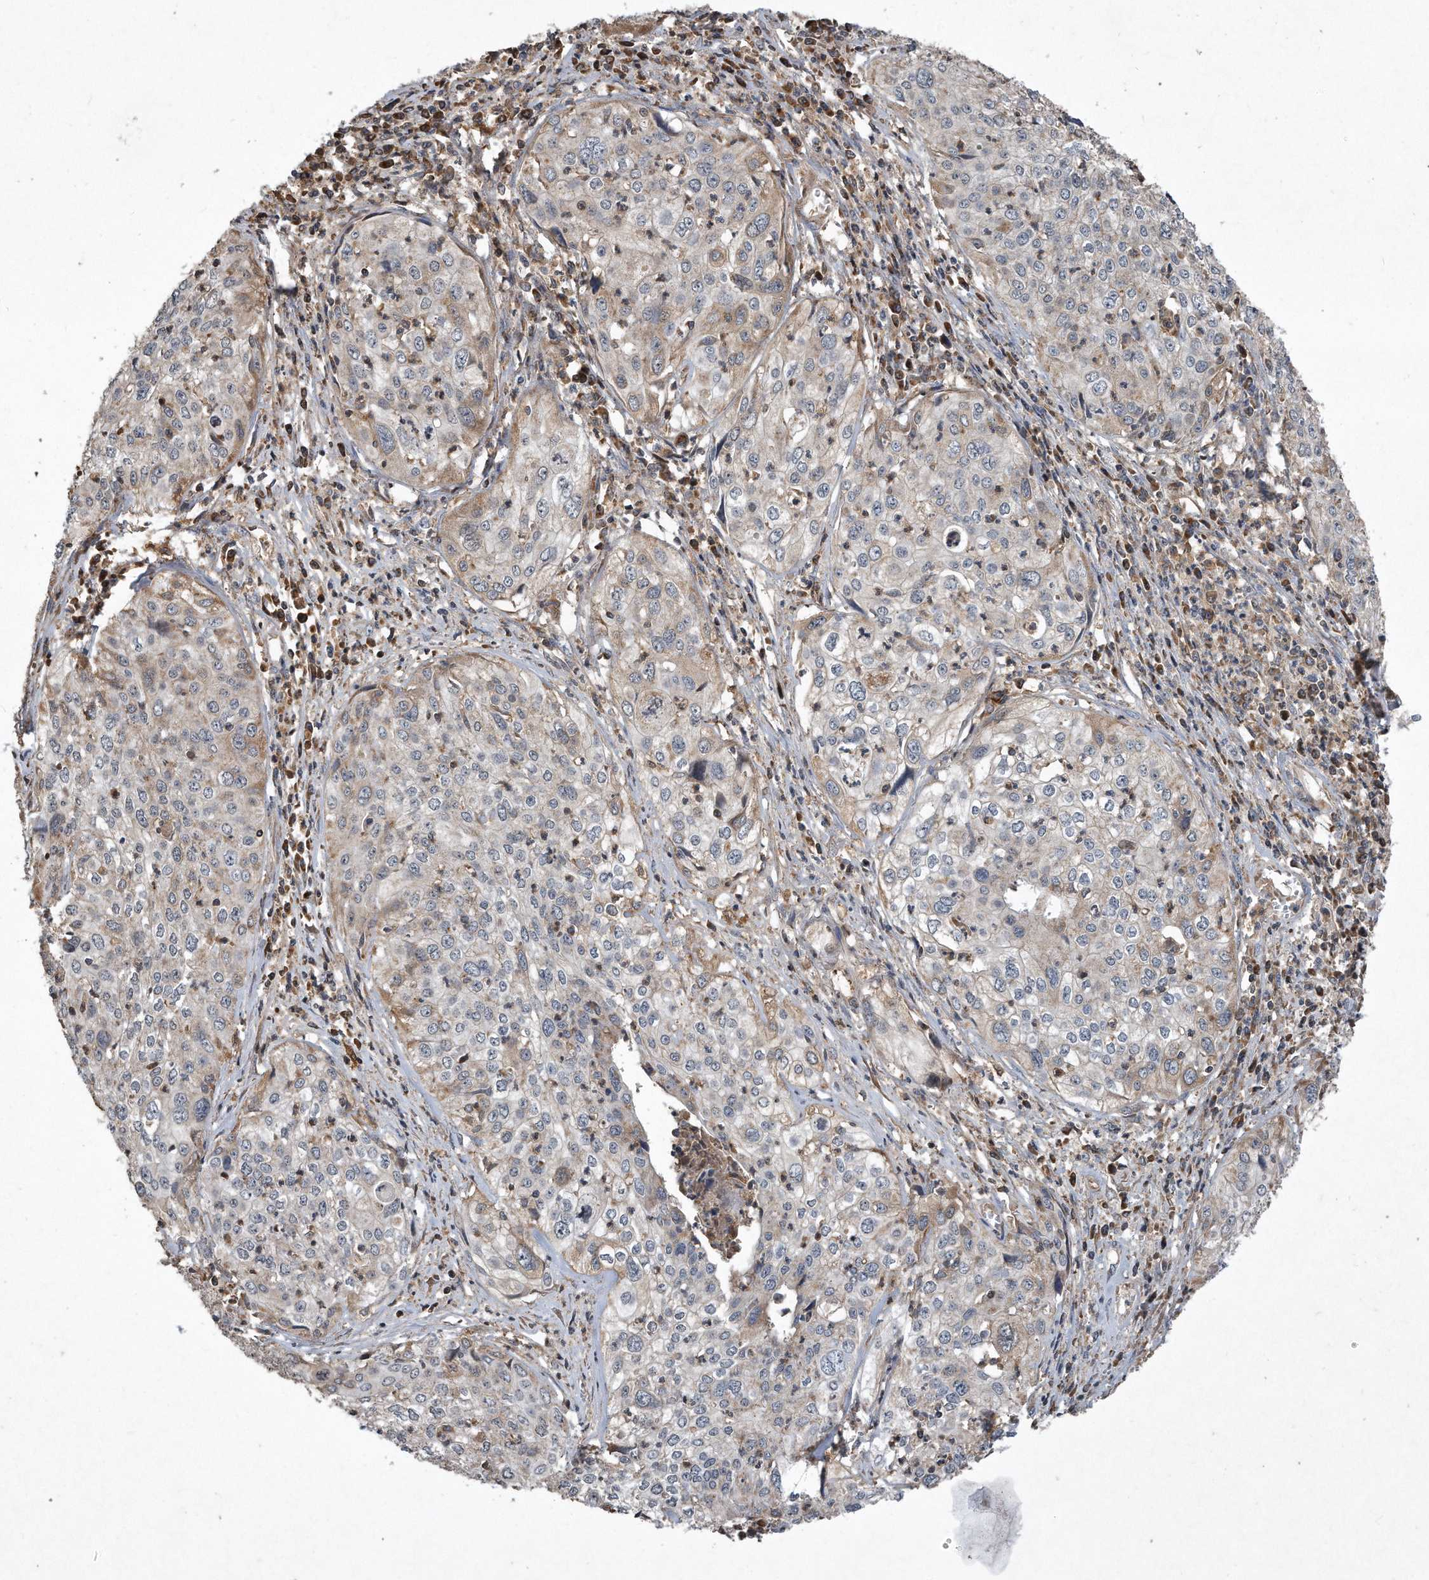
{"staining": {"intensity": "weak", "quantity": "<25%", "location": "cytoplasmic/membranous"}, "tissue": "cervical cancer", "cell_type": "Tumor cells", "image_type": "cancer", "snomed": [{"axis": "morphology", "description": "Squamous cell carcinoma, NOS"}, {"axis": "topography", "description": "Cervix"}], "caption": "Immunohistochemical staining of cervical squamous cell carcinoma exhibits no significant expression in tumor cells. The staining is performed using DAB (3,3'-diaminobenzidine) brown chromogen with nuclei counter-stained in using hematoxylin.", "gene": "SDHA", "patient": {"sex": "female", "age": 31}}